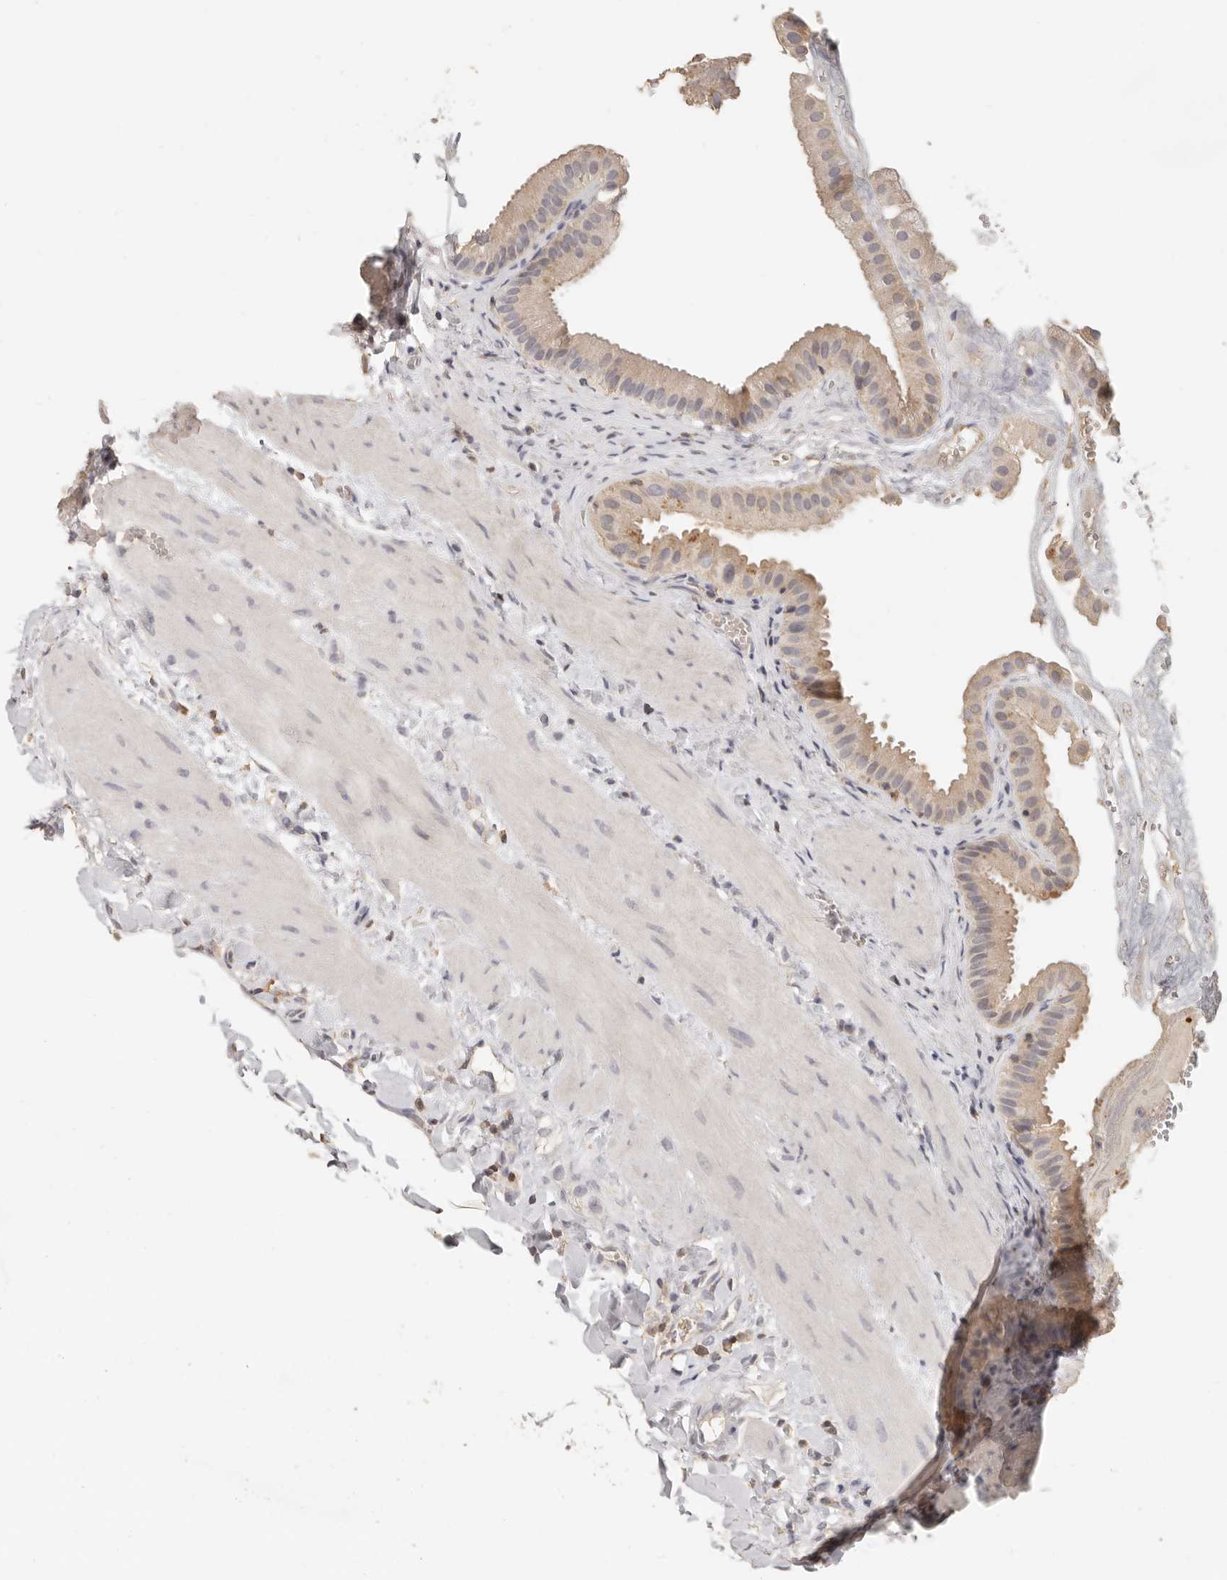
{"staining": {"intensity": "moderate", "quantity": ">75%", "location": "cytoplasmic/membranous"}, "tissue": "gallbladder", "cell_type": "Glandular cells", "image_type": "normal", "snomed": [{"axis": "morphology", "description": "Normal tissue, NOS"}, {"axis": "topography", "description": "Gallbladder"}], "caption": "Protein positivity by immunohistochemistry exhibits moderate cytoplasmic/membranous expression in approximately >75% of glandular cells in benign gallbladder. The protein of interest is stained brown, and the nuclei are stained in blue (DAB IHC with brightfield microscopy, high magnification).", "gene": "CSK", "patient": {"sex": "male", "age": 55}}